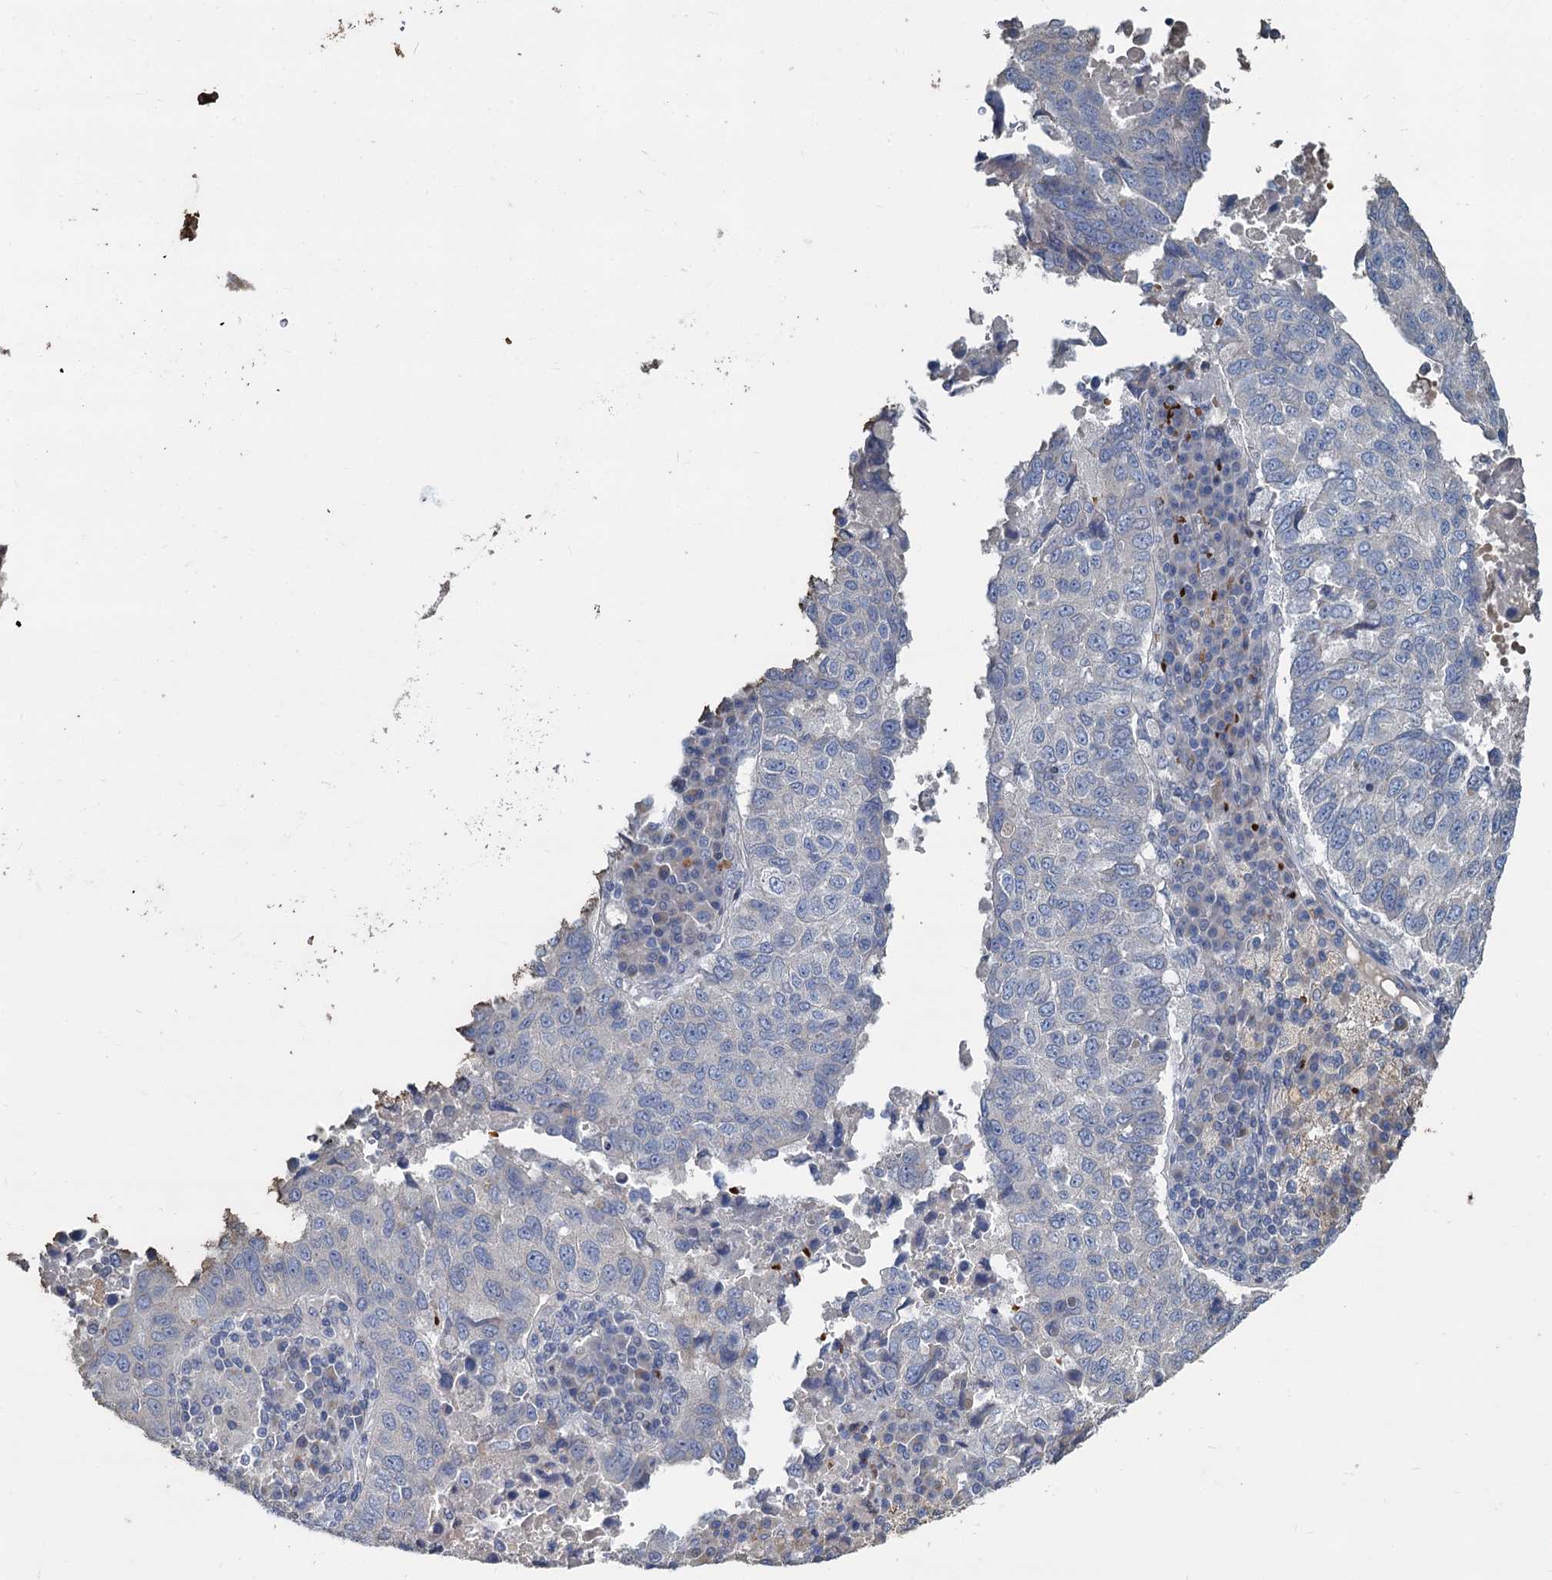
{"staining": {"intensity": "negative", "quantity": "none", "location": "none"}, "tissue": "lung cancer", "cell_type": "Tumor cells", "image_type": "cancer", "snomed": [{"axis": "morphology", "description": "Squamous cell carcinoma, NOS"}, {"axis": "topography", "description": "Lung"}], "caption": "Image shows no protein expression in tumor cells of squamous cell carcinoma (lung) tissue.", "gene": "TCTN2", "patient": {"sex": "male", "age": 73}}